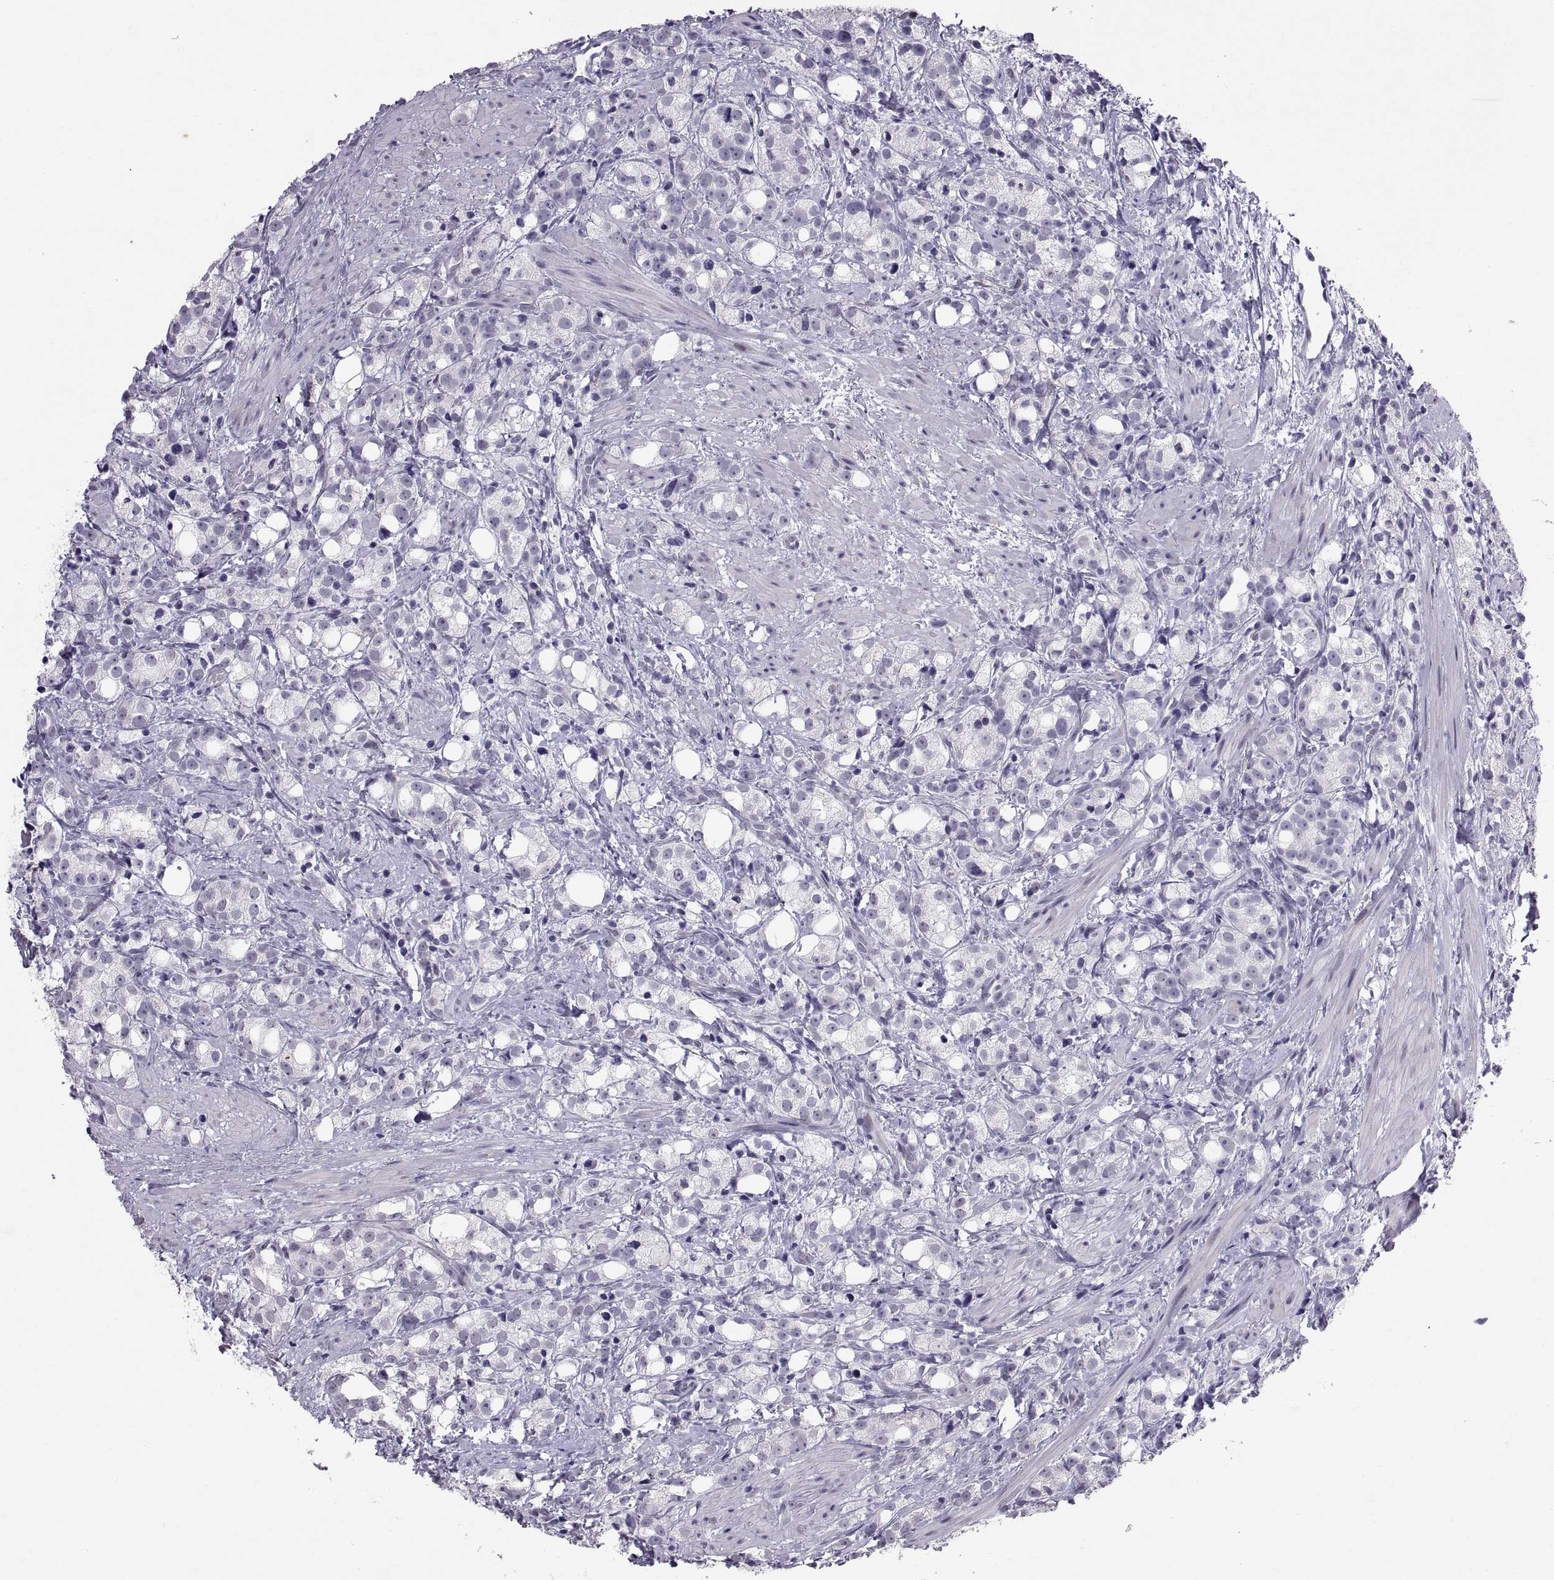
{"staining": {"intensity": "negative", "quantity": "none", "location": "none"}, "tissue": "prostate cancer", "cell_type": "Tumor cells", "image_type": "cancer", "snomed": [{"axis": "morphology", "description": "Adenocarcinoma, High grade"}, {"axis": "topography", "description": "Prostate"}], "caption": "Prostate cancer (adenocarcinoma (high-grade)) stained for a protein using immunohistochemistry reveals no staining tumor cells.", "gene": "KRT77", "patient": {"sex": "male", "age": 53}}